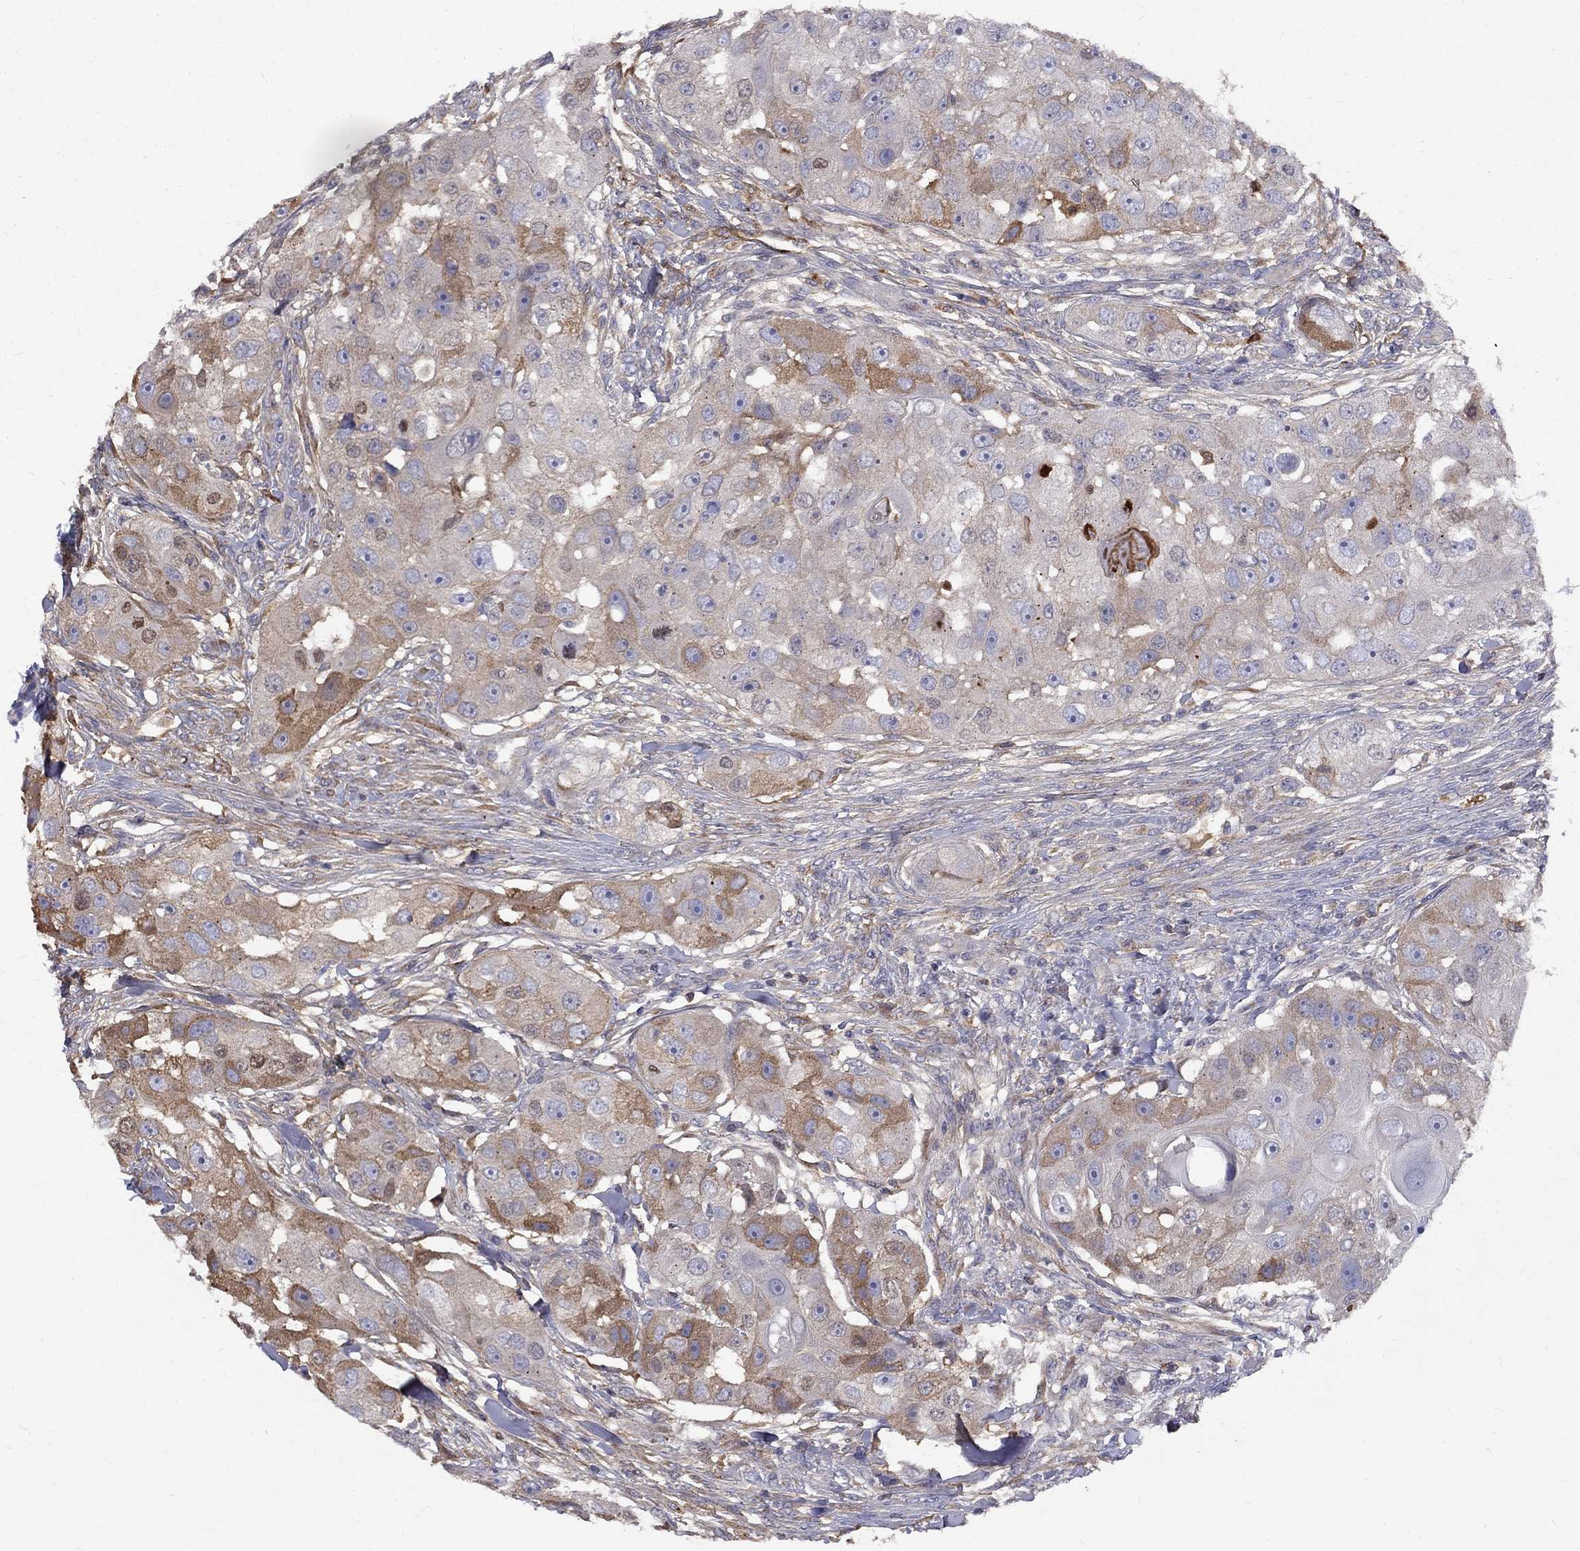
{"staining": {"intensity": "moderate", "quantity": "<25%", "location": "cytoplasmic/membranous"}, "tissue": "head and neck cancer", "cell_type": "Tumor cells", "image_type": "cancer", "snomed": [{"axis": "morphology", "description": "Squamous cell carcinoma, NOS"}, {"axis": "topography", "description": "Head-Neck"}], "caption": "DAB (3,3'-diaminobenzidine) immunohistochemical staining of human head and neck cancer displays moderate cytoplasmic/membranous protein positivity in approximately <25% of tumor cells.", "gene": "EPDR1", "patient": {"sex": "male", "age": 51}}